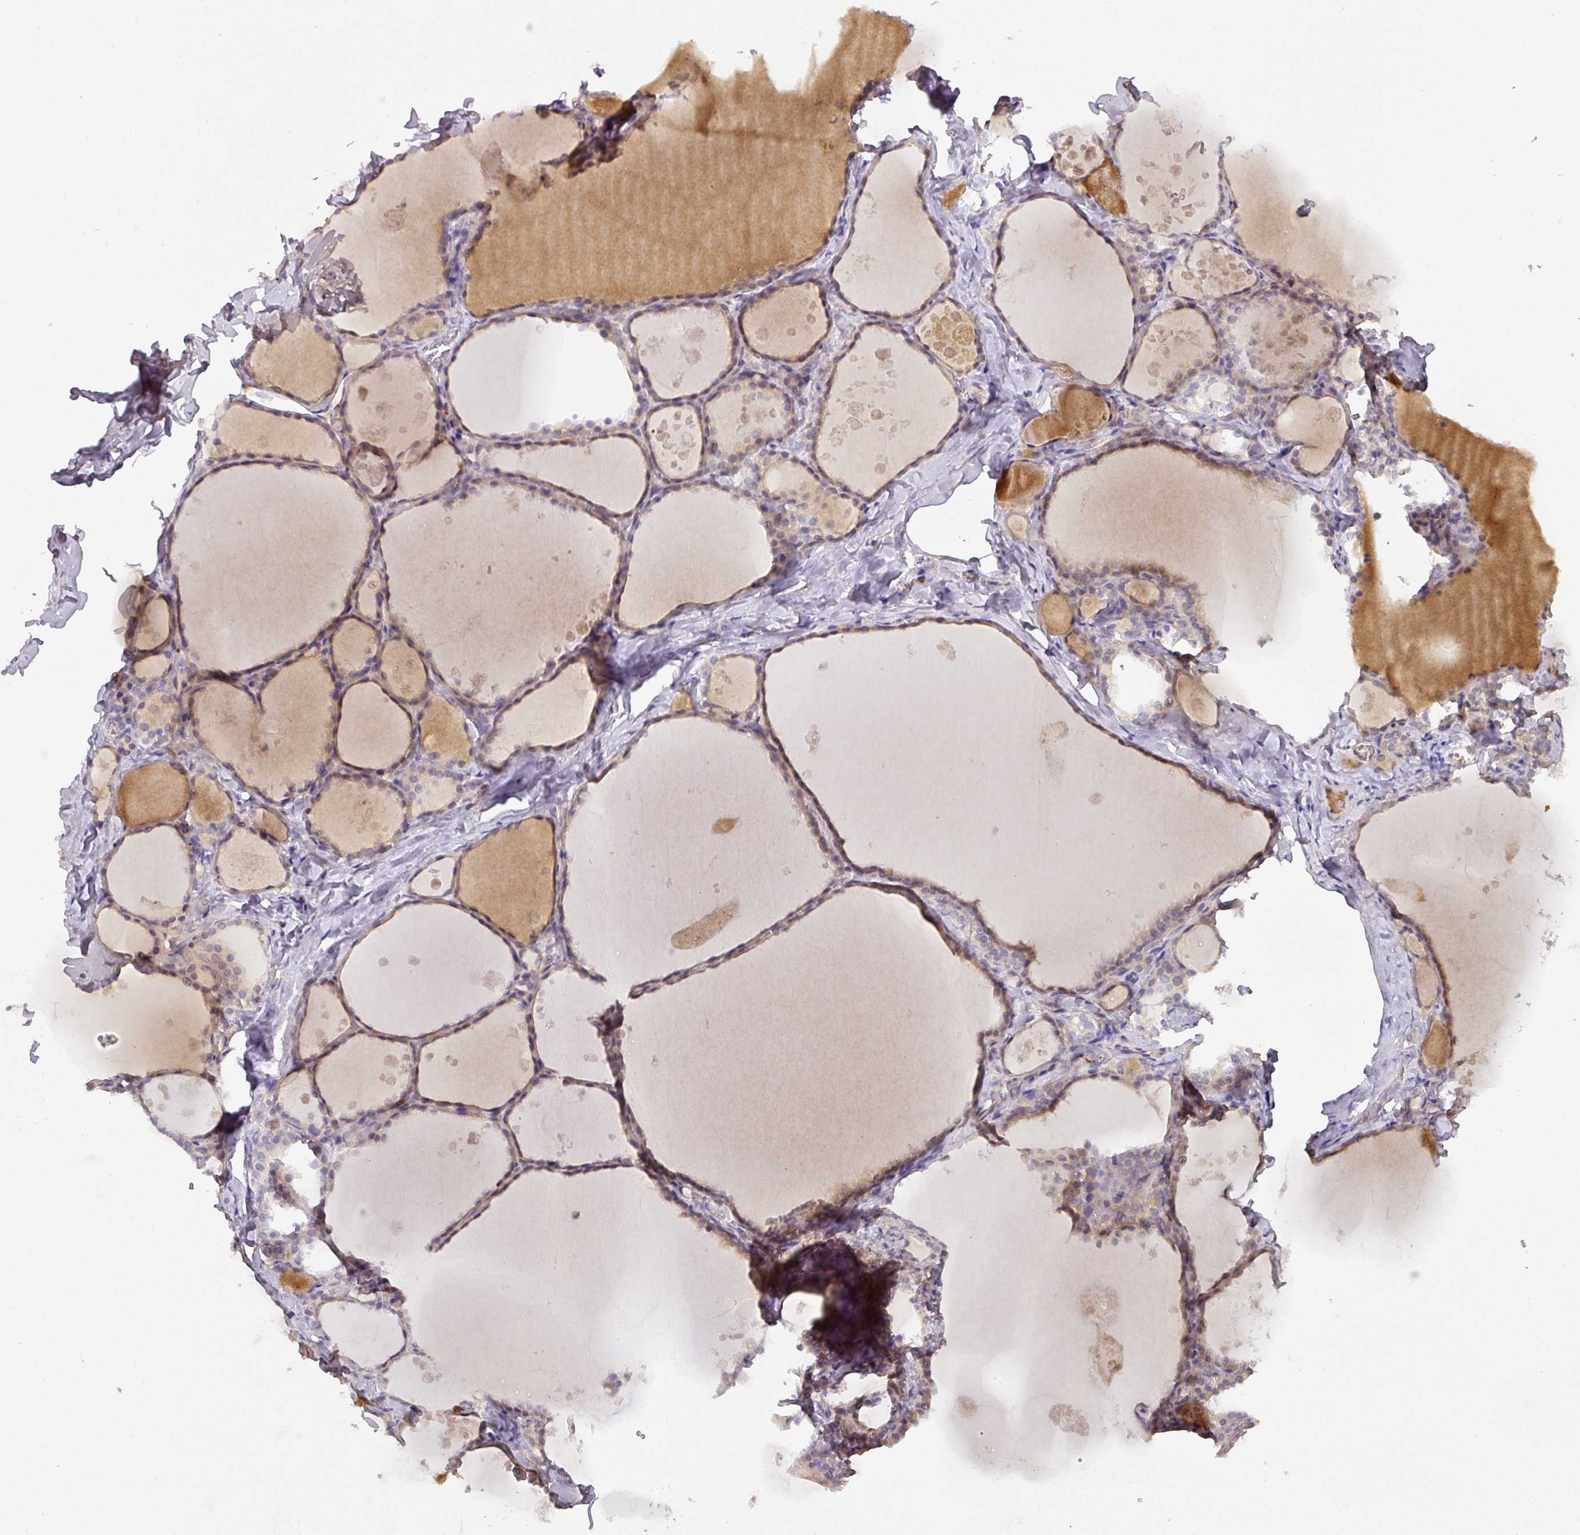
{"staining": {"intensity": "weak", "quantity": "25%-75%", "location": "cytoplasmic/membranous"}, "tissue": "thyroid gland", "cell_type": "Glandular cells", "image_type": "normal", "snomed": [{"axis": "morphology", "description": "Normal tissue, NOS"}, {"axis": "topography", "description": "Thyroid gland"}], "caption": "A low amount of weak cytoplasmic/membranous expression is seen in about 25%-75% of glandular cells in unremarkable thyroid gland. (brown staining indicates protein expression, while blue staining denotes nuclei).", "gene": "CCZ1B", "patient": {"sex": "male", "age": 56}}